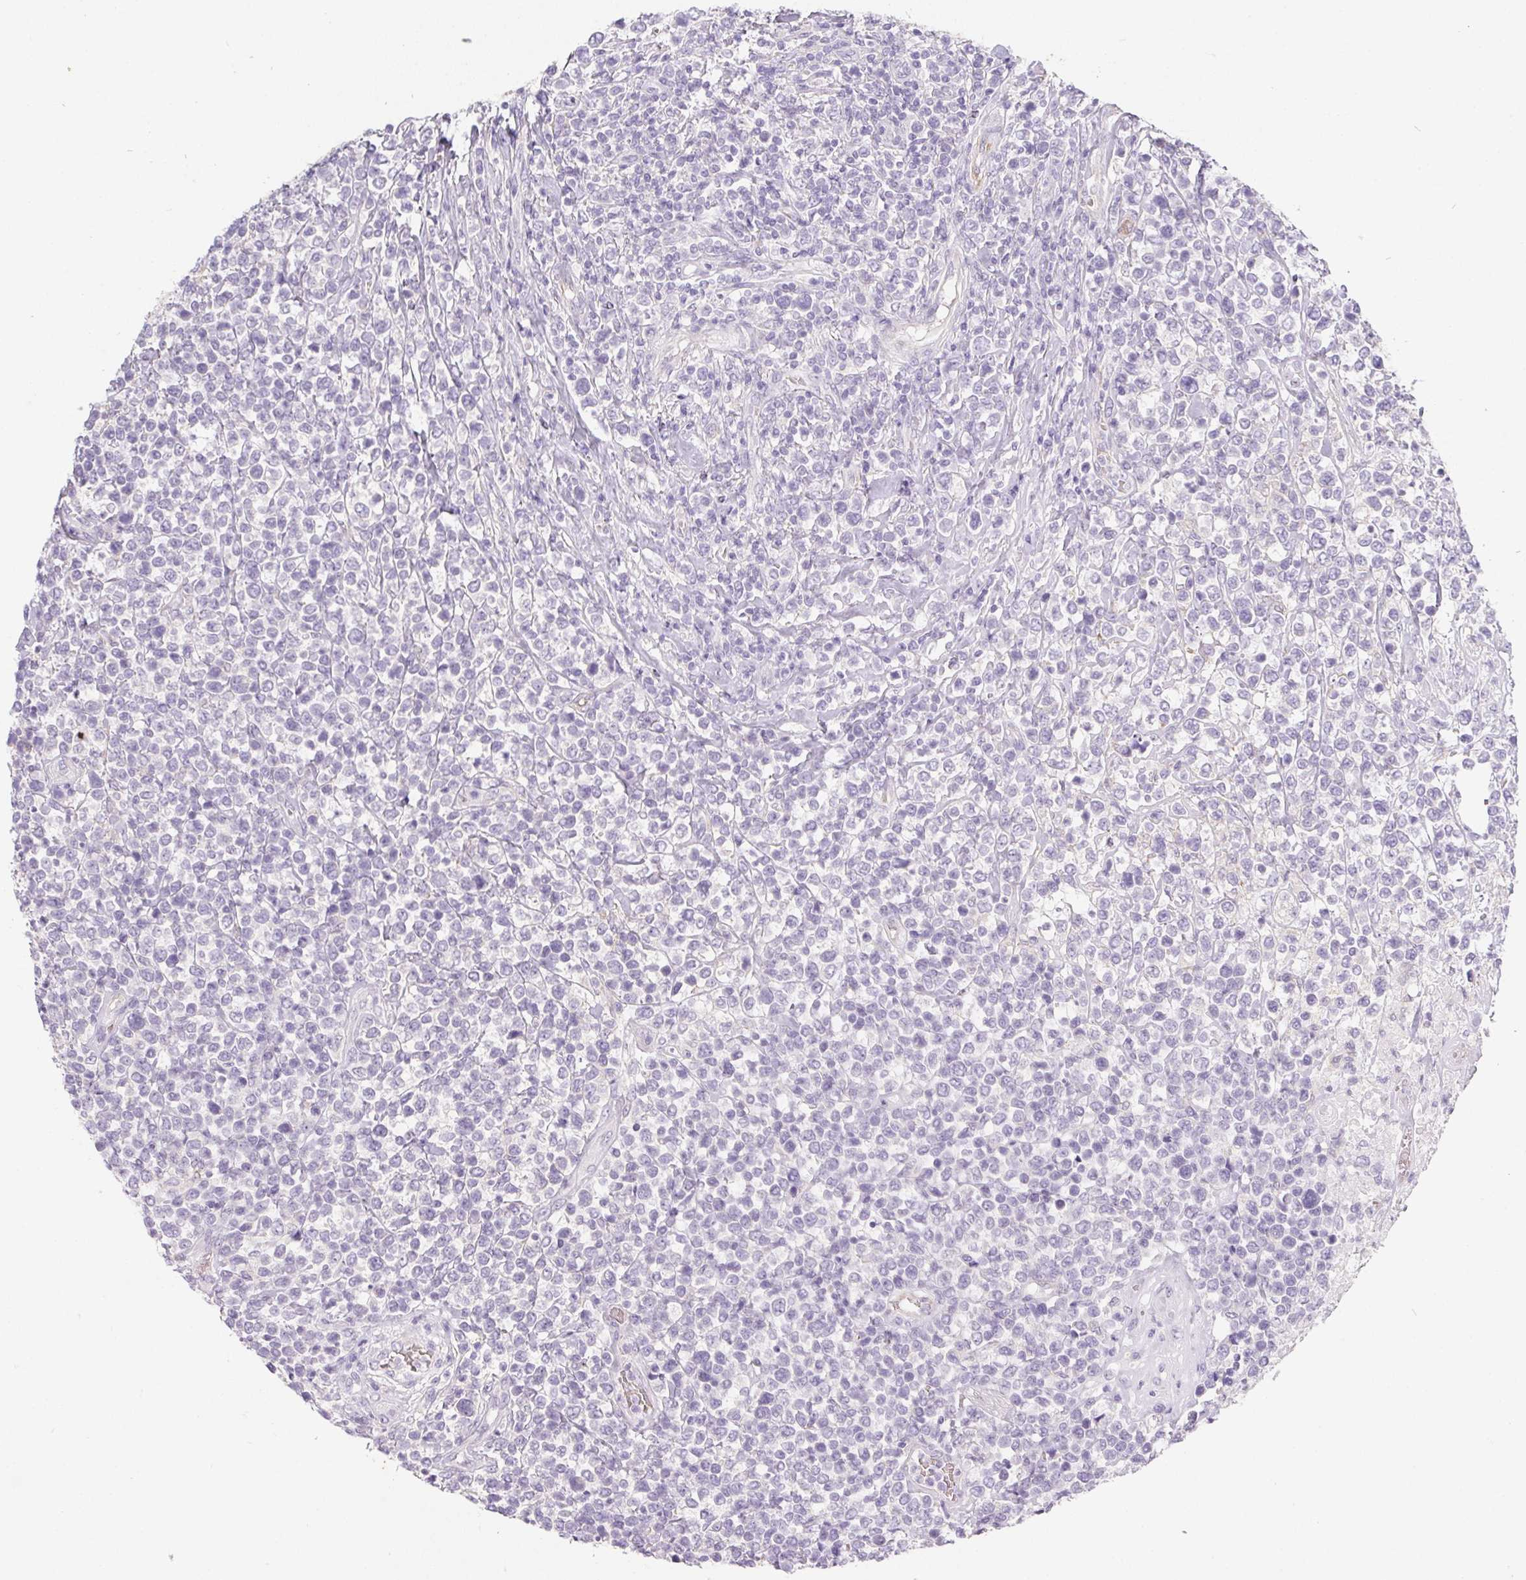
{"staining": {"intensity": "negative", "quantity": "none", "location": "none"}, "tissue": "lymphoma", "cell_type": "Tumor cells", "image_type": "cancer", "snomed": [{"axis": "morphology", "description": "Malignant lymphoma, non-Hodgkin's type, High grade"}, {"axis": "topography", "description": "Soft tissue"}], "caption": "Immunohistochemistry (IHC) histopathology image of human malignant lymphoma, non-Hodgkin's type (high-grade) stained for a protein (brown), which exhibits no expression in tumor cells. (Stains: DAB immunohistochemistry (IHC) with hematoxylin counter stain, Microscopy: brightfield microscopy at high magnification).", "gene": "DCD", "patient": {"sex": "female", "age": 56}}